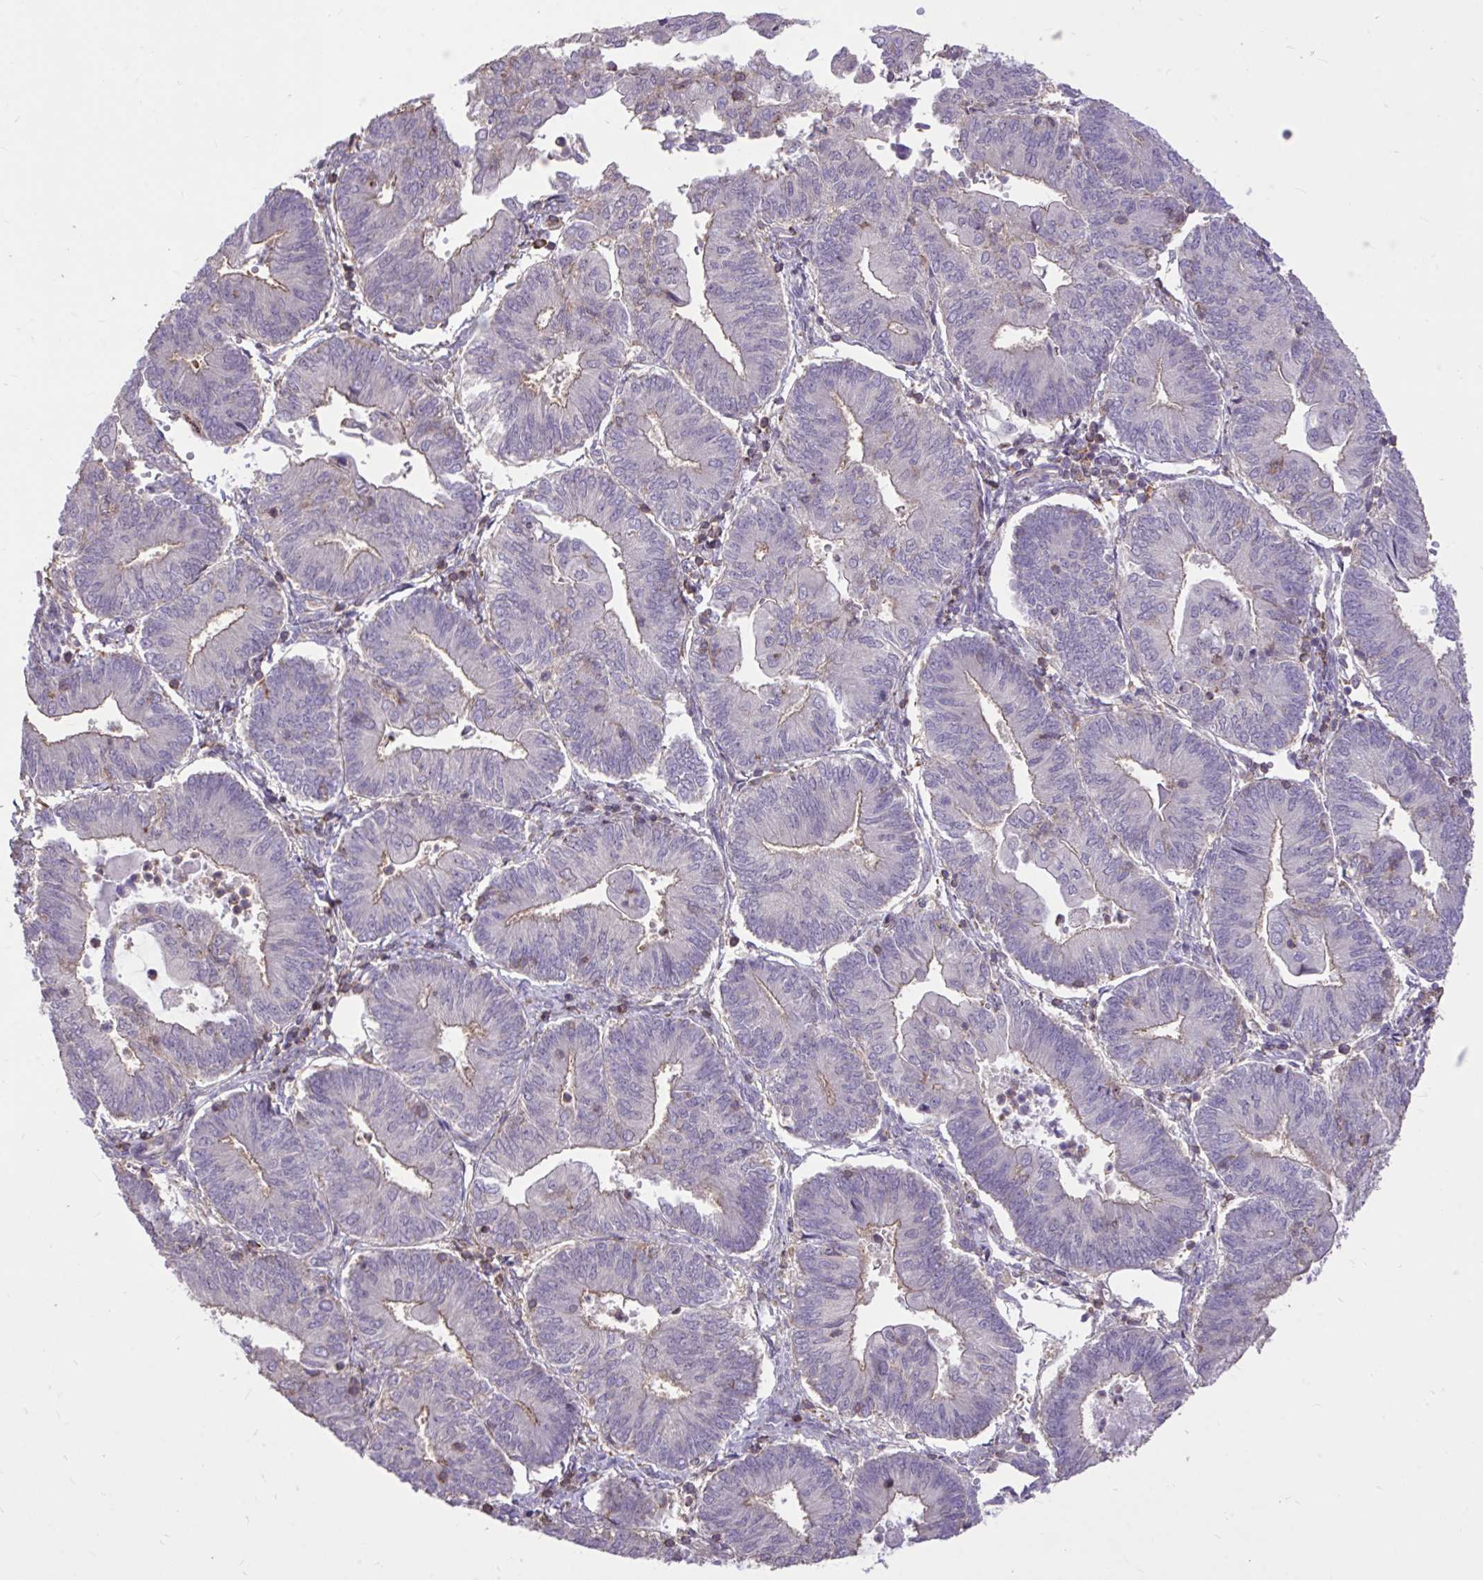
{"staining": {"intensity": "weak", "quantity": "25%-75%", "location": "cytoplasmic/membranous"}, "tissue": "endometrial cancer", "cell_type": "Tumor cells", "image_type": "cancer", "snomed": [{"axis": "morphology", "description": "Adenocarcinoma, NOS"}, {"axis": "topography", "description": "Endometrium"}], "caption": "Immunohistochemistry (IHC) of endometrial cancer reveals low levels of weak cytoplasmic/membranous positivity in approximately 25%-75% of tumor cells.", "gene": "IGFL2", "patient": {"sex": "female", "age": 65}}